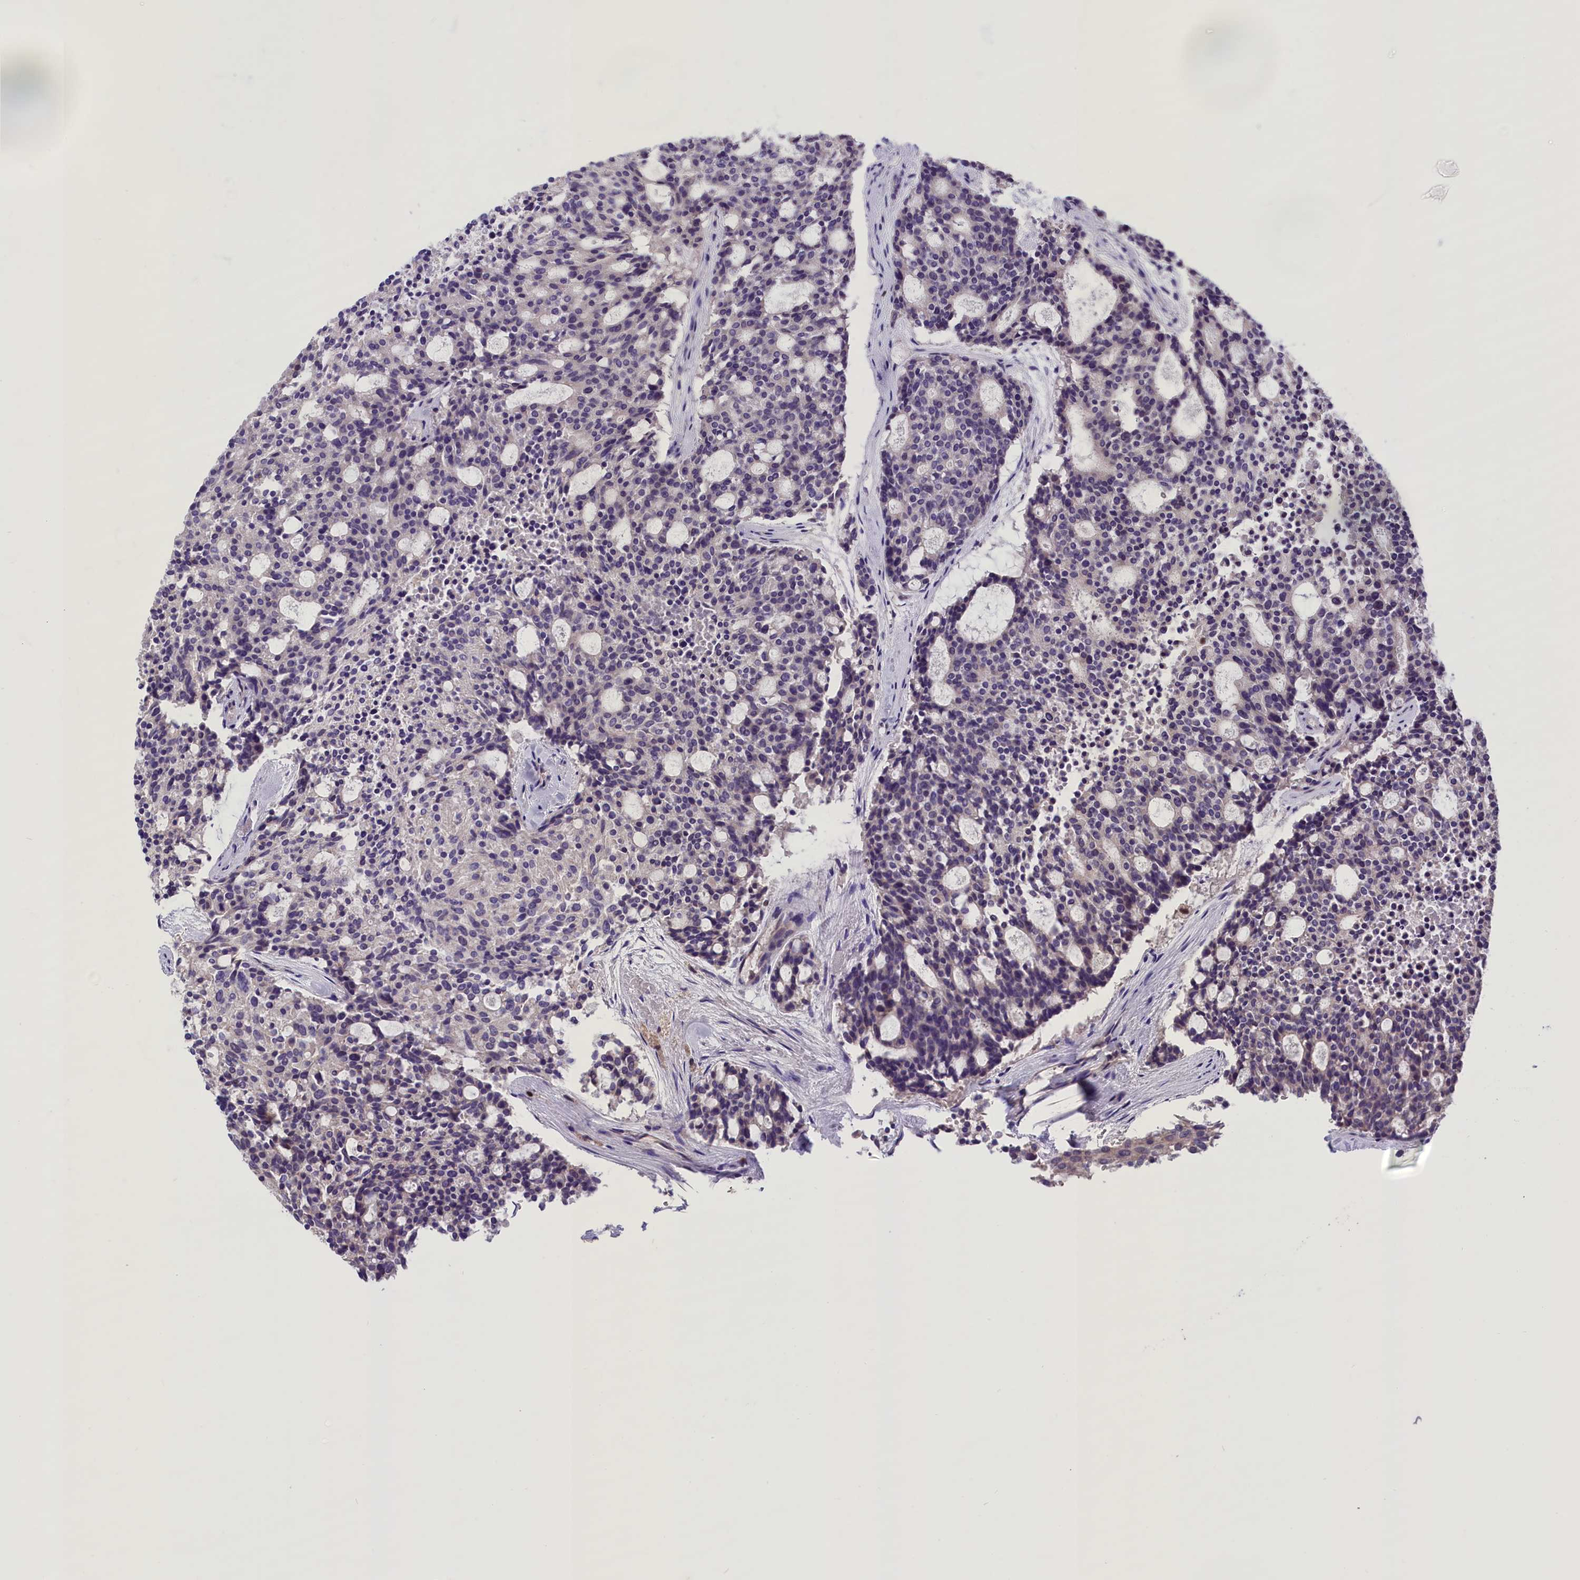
{"staining": {"intensity": "negative", "quantity": "none", "location": "none"}, "tissue": "carcinoid", "cell_type": "Tumor cells", "image_type": "cancer", "snomed": [{"axis": "morphology", "description": "Carcinoid, malignant, NOS"}, {"axis": "topography", "description": "Pancreas"}], "caption": "High power microscopy micrograph of an immunohistochemistry (IHC) histopathology image of carcinoid, revealing no significant positivity in tumor cells.", "gene": "BTBD9", "patient": {"sex": "female", "age": 54}}